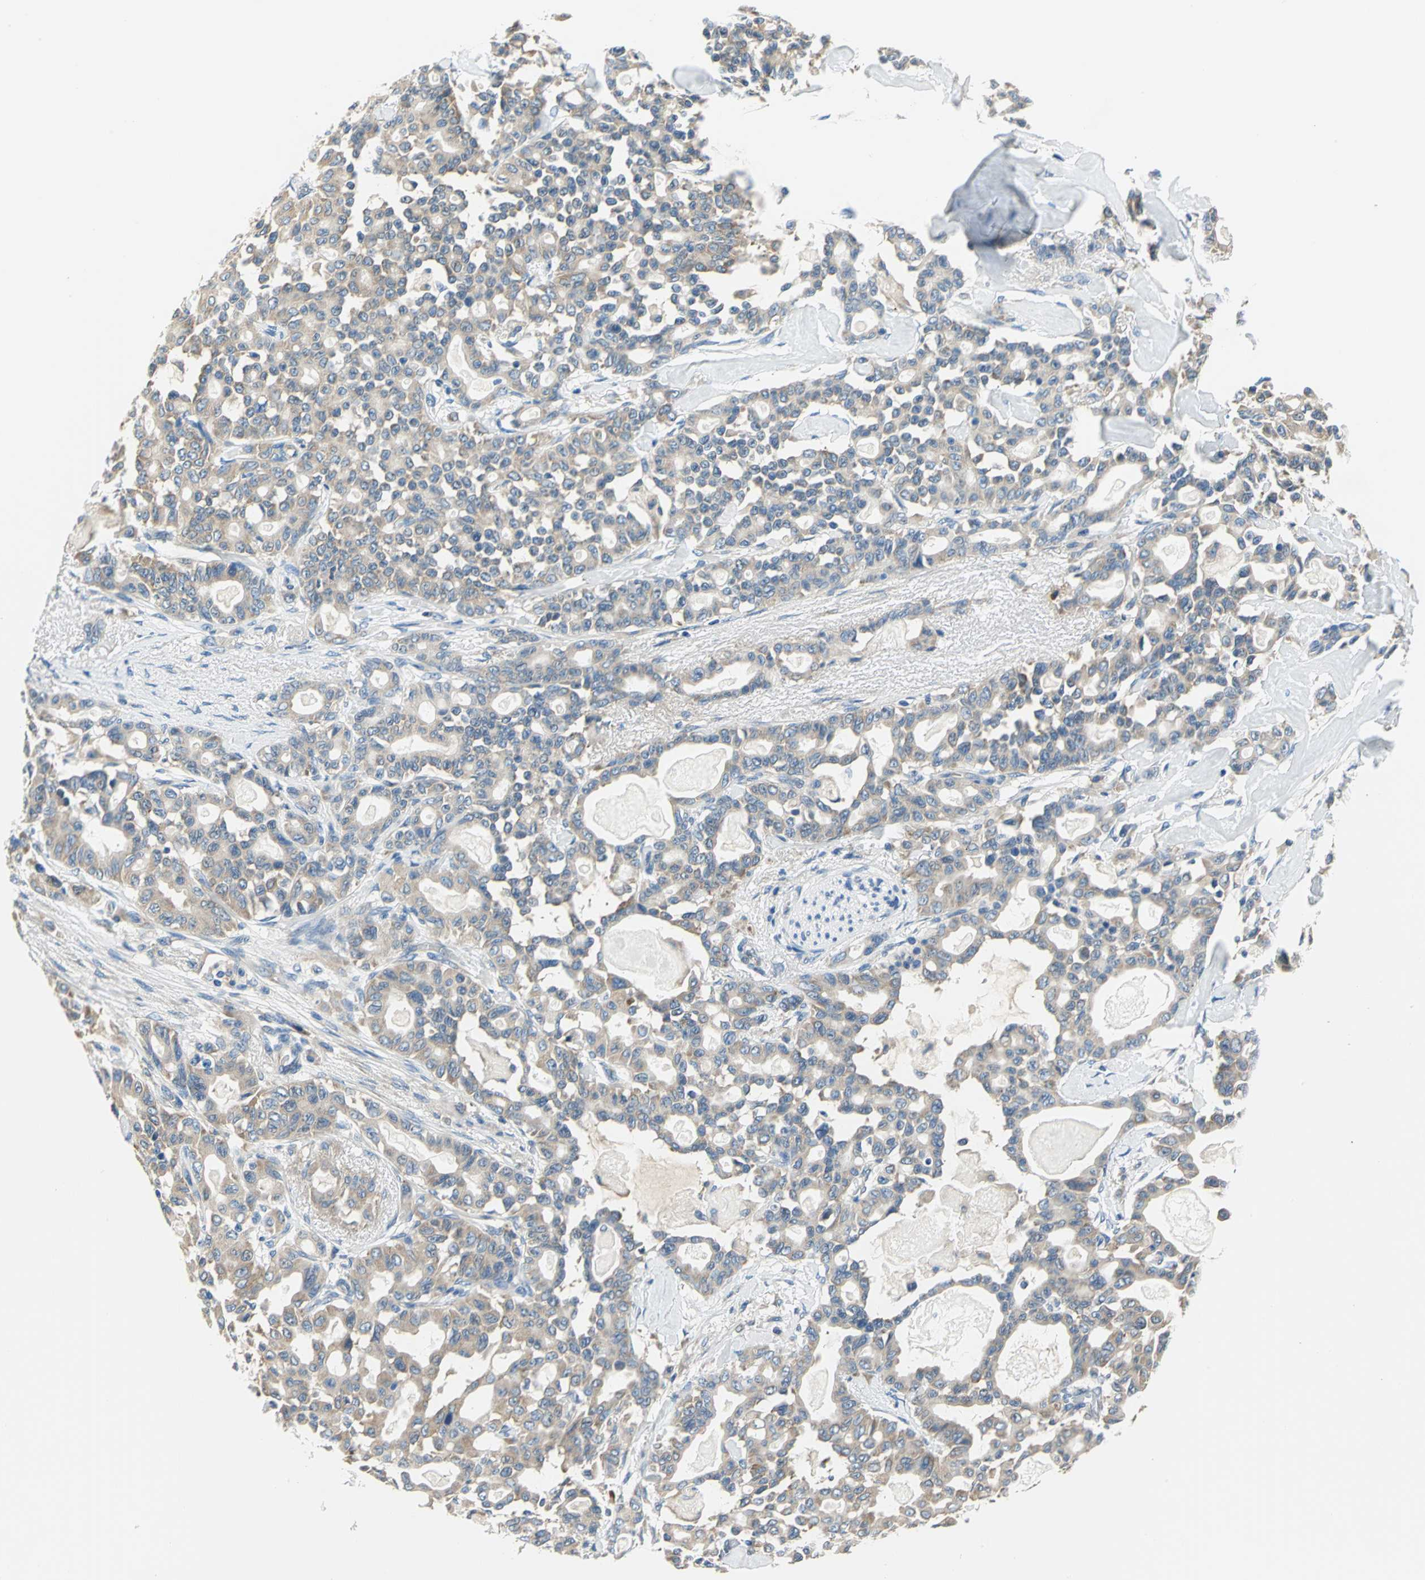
{"staining": {"intensity": "moderate", "quantity": ">75%", "location": "cytoplasmic/membranous"}, "tissue": "pancreatic cancer", "cell_type": "Tumor cells", "image_type": "cancer", "snomed": [{"axis": "morphology", "description": "Adenocarcinoma, NOS"}, {"axis": "topography", "description": "Pancreas"}], "caption": "Immunohistochemical staining of adenocarcinoma (pancreatic) reveals moderate cytoplasmic/membranous protein staining in about >75% of tumor cells.", "gene": "TRIM25", "patient": {"sex": "male", "age": 63}}